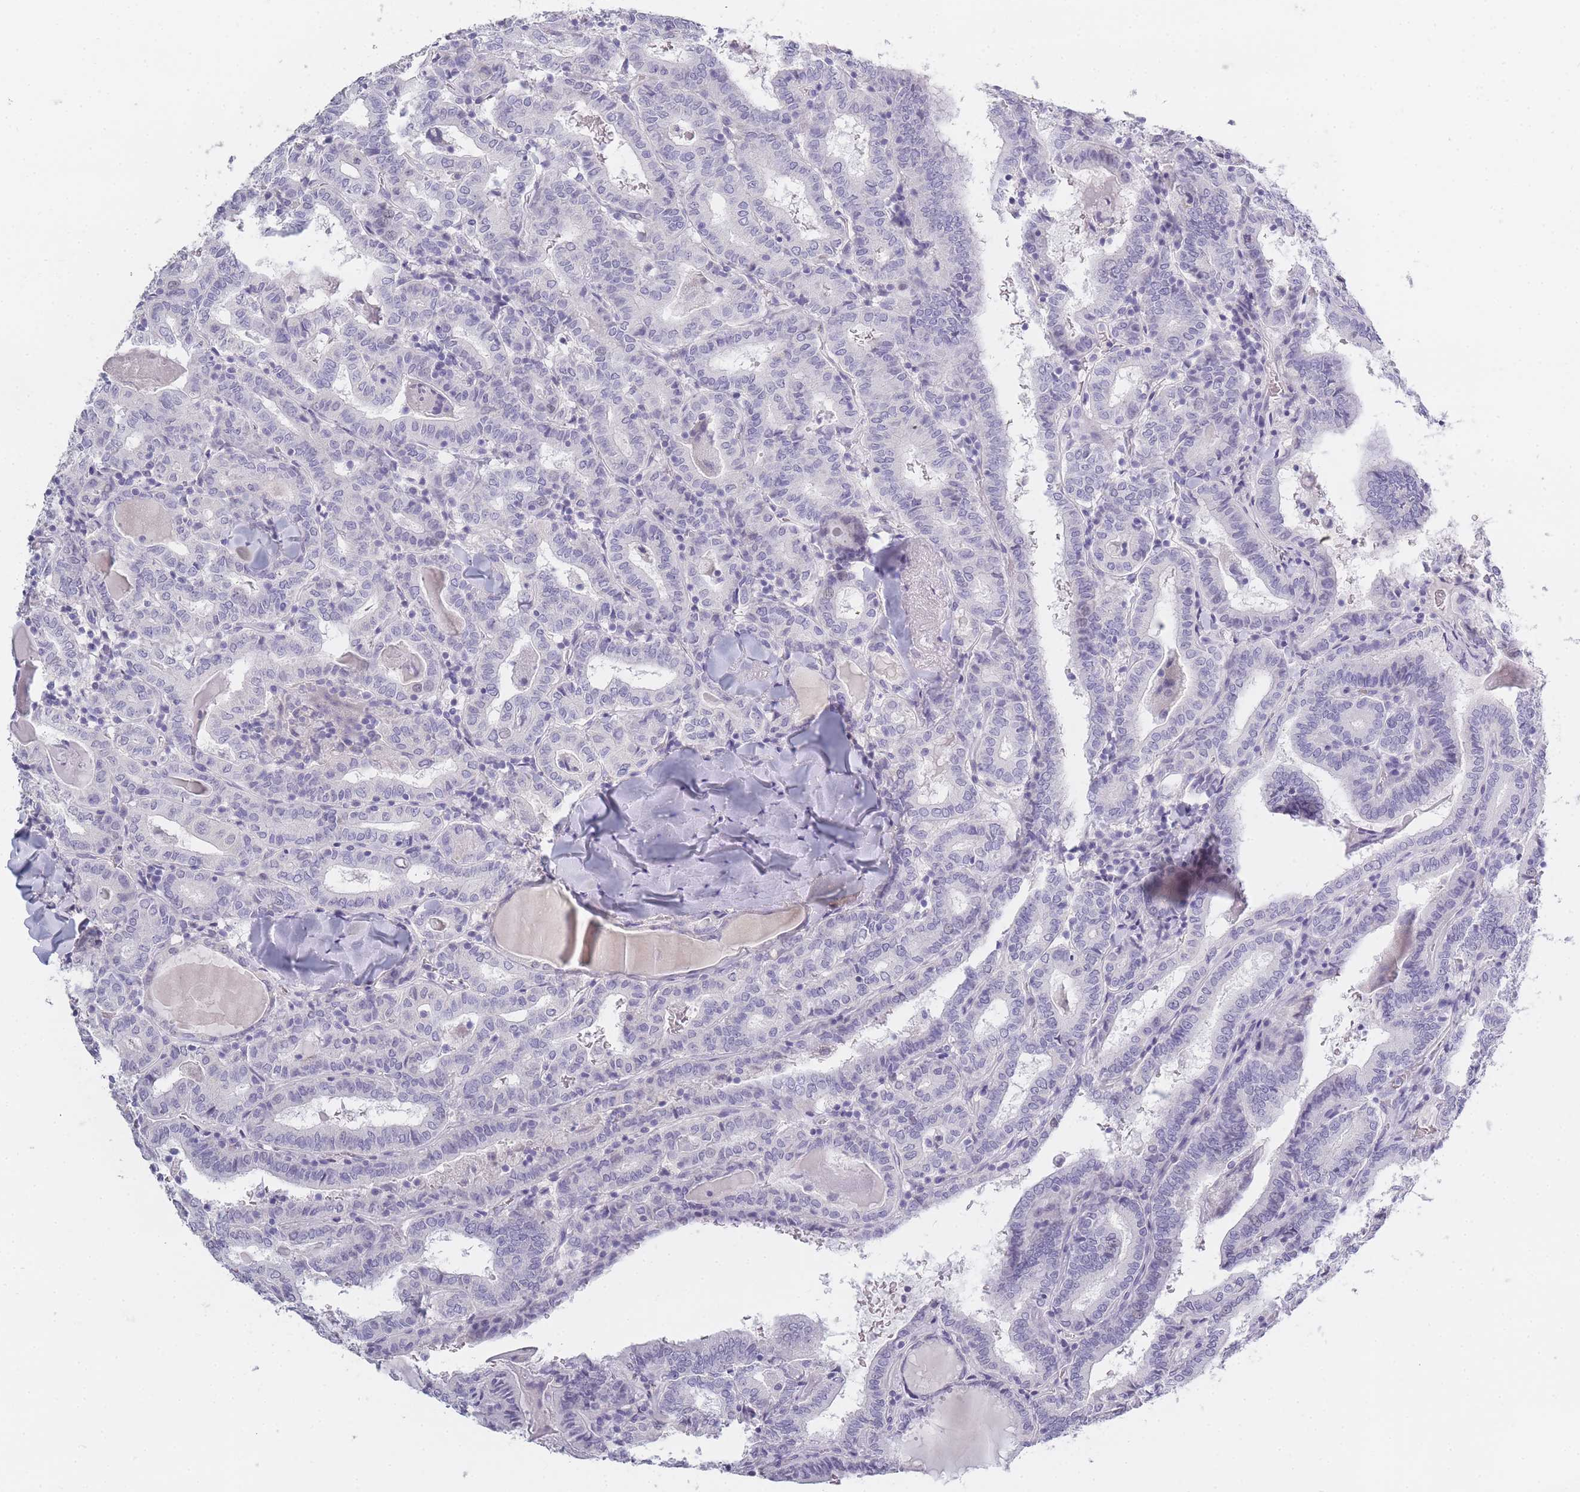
{"staining": {"intensity": "negative", "quantity": "none", "location": "none"}, "tissue": "thyroid cancer", "cell_type": "Tumor cells", "image_type": "cancer", "snomed": [{"axis": "morphology", "description": "Papillary adenocarcinoma, NOS"}, {"axis": "topography", "description": "Thyroid gland"}], "caption": "An immunohistochemistry micrograph of thyroid cancer (papillary adenocarcinoma) is shown. There is no staining in tumor cells of thyroid cancer (papillary adenocarcinoma).", "gene": "INS", "patient": {"sex": "female", "age": 72}}